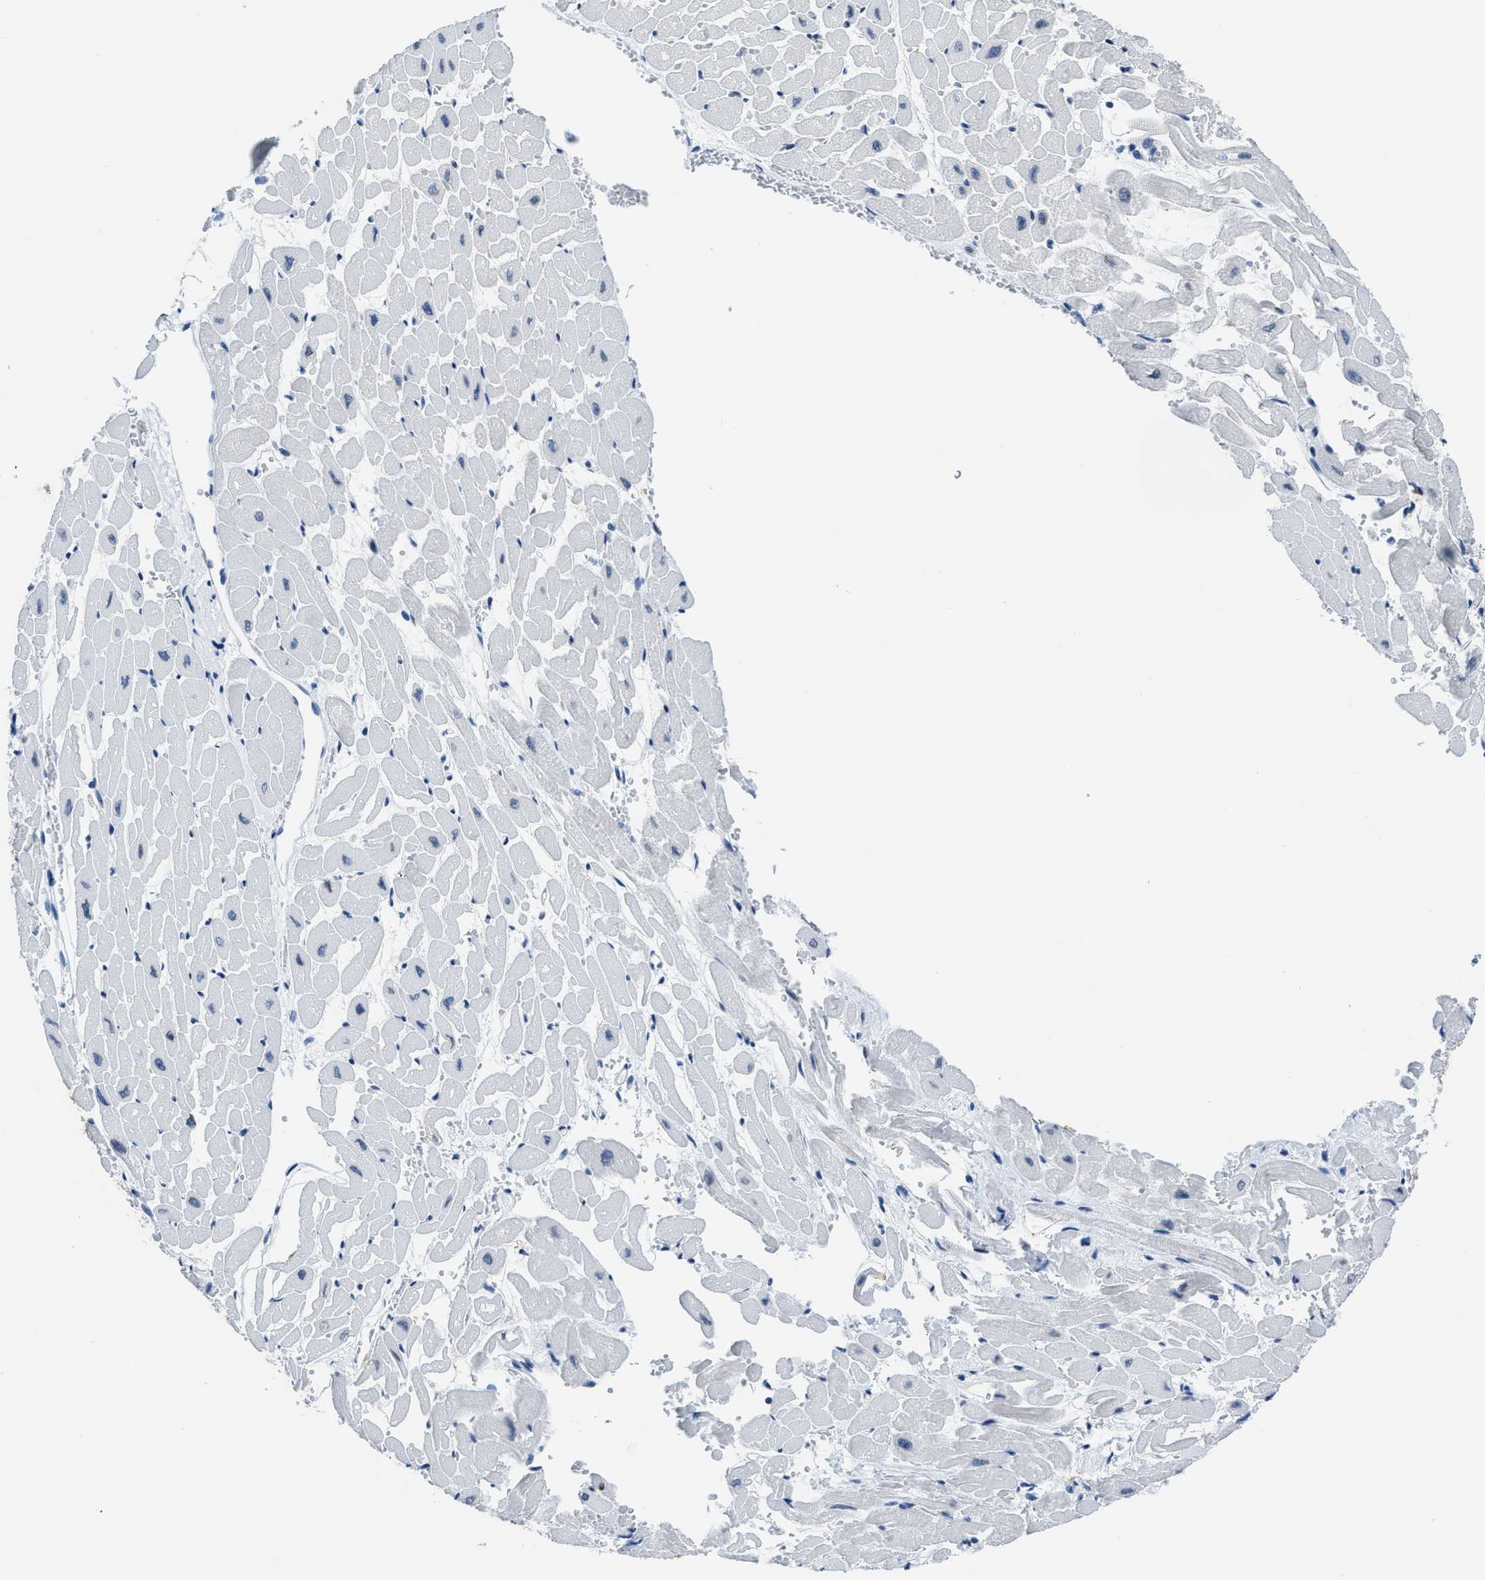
{"staining": {"intensity": "negative", "quantity": "none", "location": "none"}, "tissue": "heart muscle", "cell_type": "Cardiomyocytes", "image_type": "normal", "snomed": [{"axis": "morphology", "description": "Normal tissue, NOS"}, {"axis": "topography", "description": "Heart"}], "caption": "Immunohistochemistry of unremarkable heart muscle demonstrates no positivity in cardiomyocytes. Nuclei are stained in blue.", "gene": "ASZ1", "patient": {"sex": "male", "age": 45}}